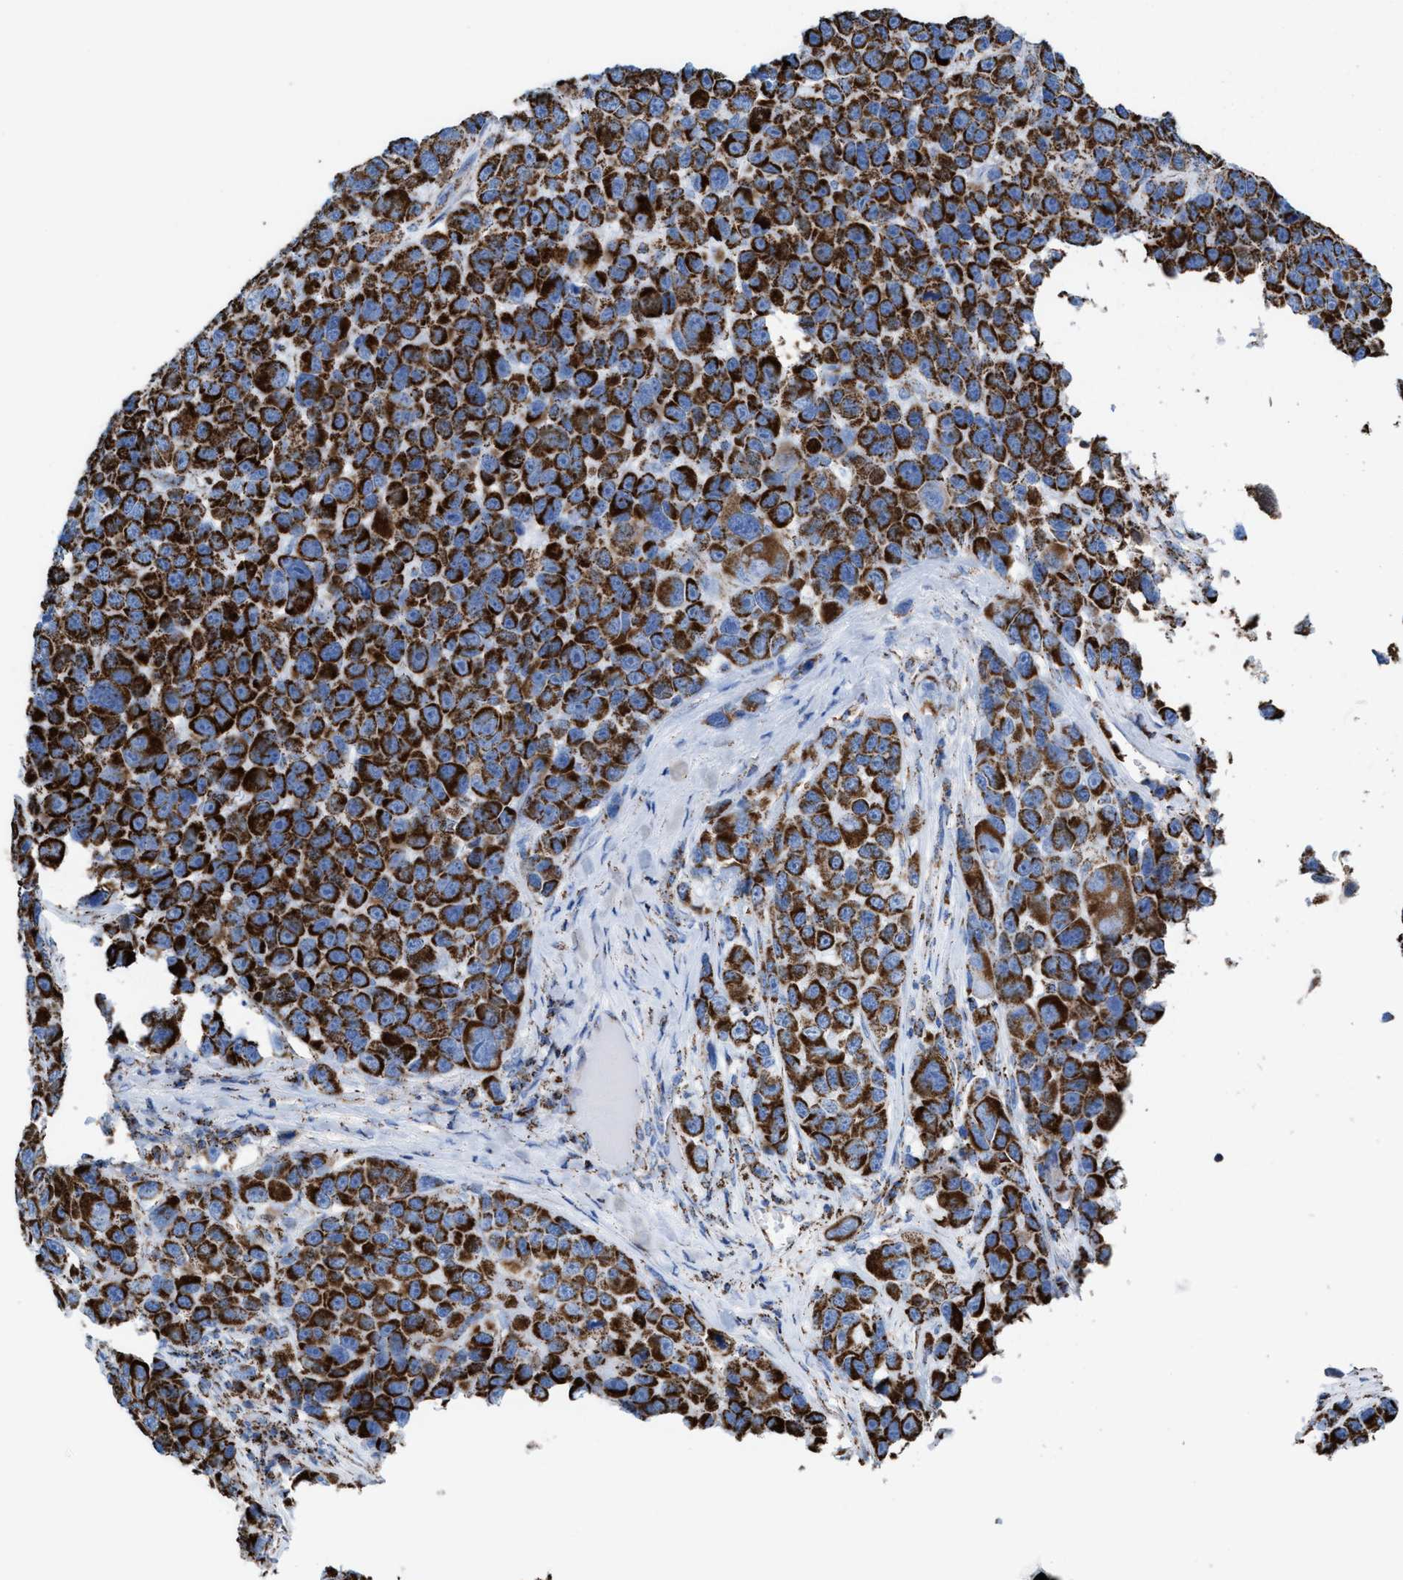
{"staining": {"intensity": "strong", "quantity": ">75%", "location": "cytoplasmic/membranous"}, "tissue": "melanoma", "cell_type": "Tumor cells", "image_type": "cancer", "snomed": [{"axis": "morphology", "description": "Malignant melanoma, NOS"}, {"axis": "topography", "description": "Skin"}], "caption": "High-magnification brightfield microscopy of melanoma stained with DAB (3,3'-diaminobenzidine) (brown) and counterstained with hematoxylin (blue). tumor cells exhibit strong cytoplasmic/membranous staining is identified in approximately>75% of cells. (brown staining indicates protein expression, while blue staining denotes nuclei).", "gene": "ECHS1", "patient": {"sex": "male", "age": 53}}